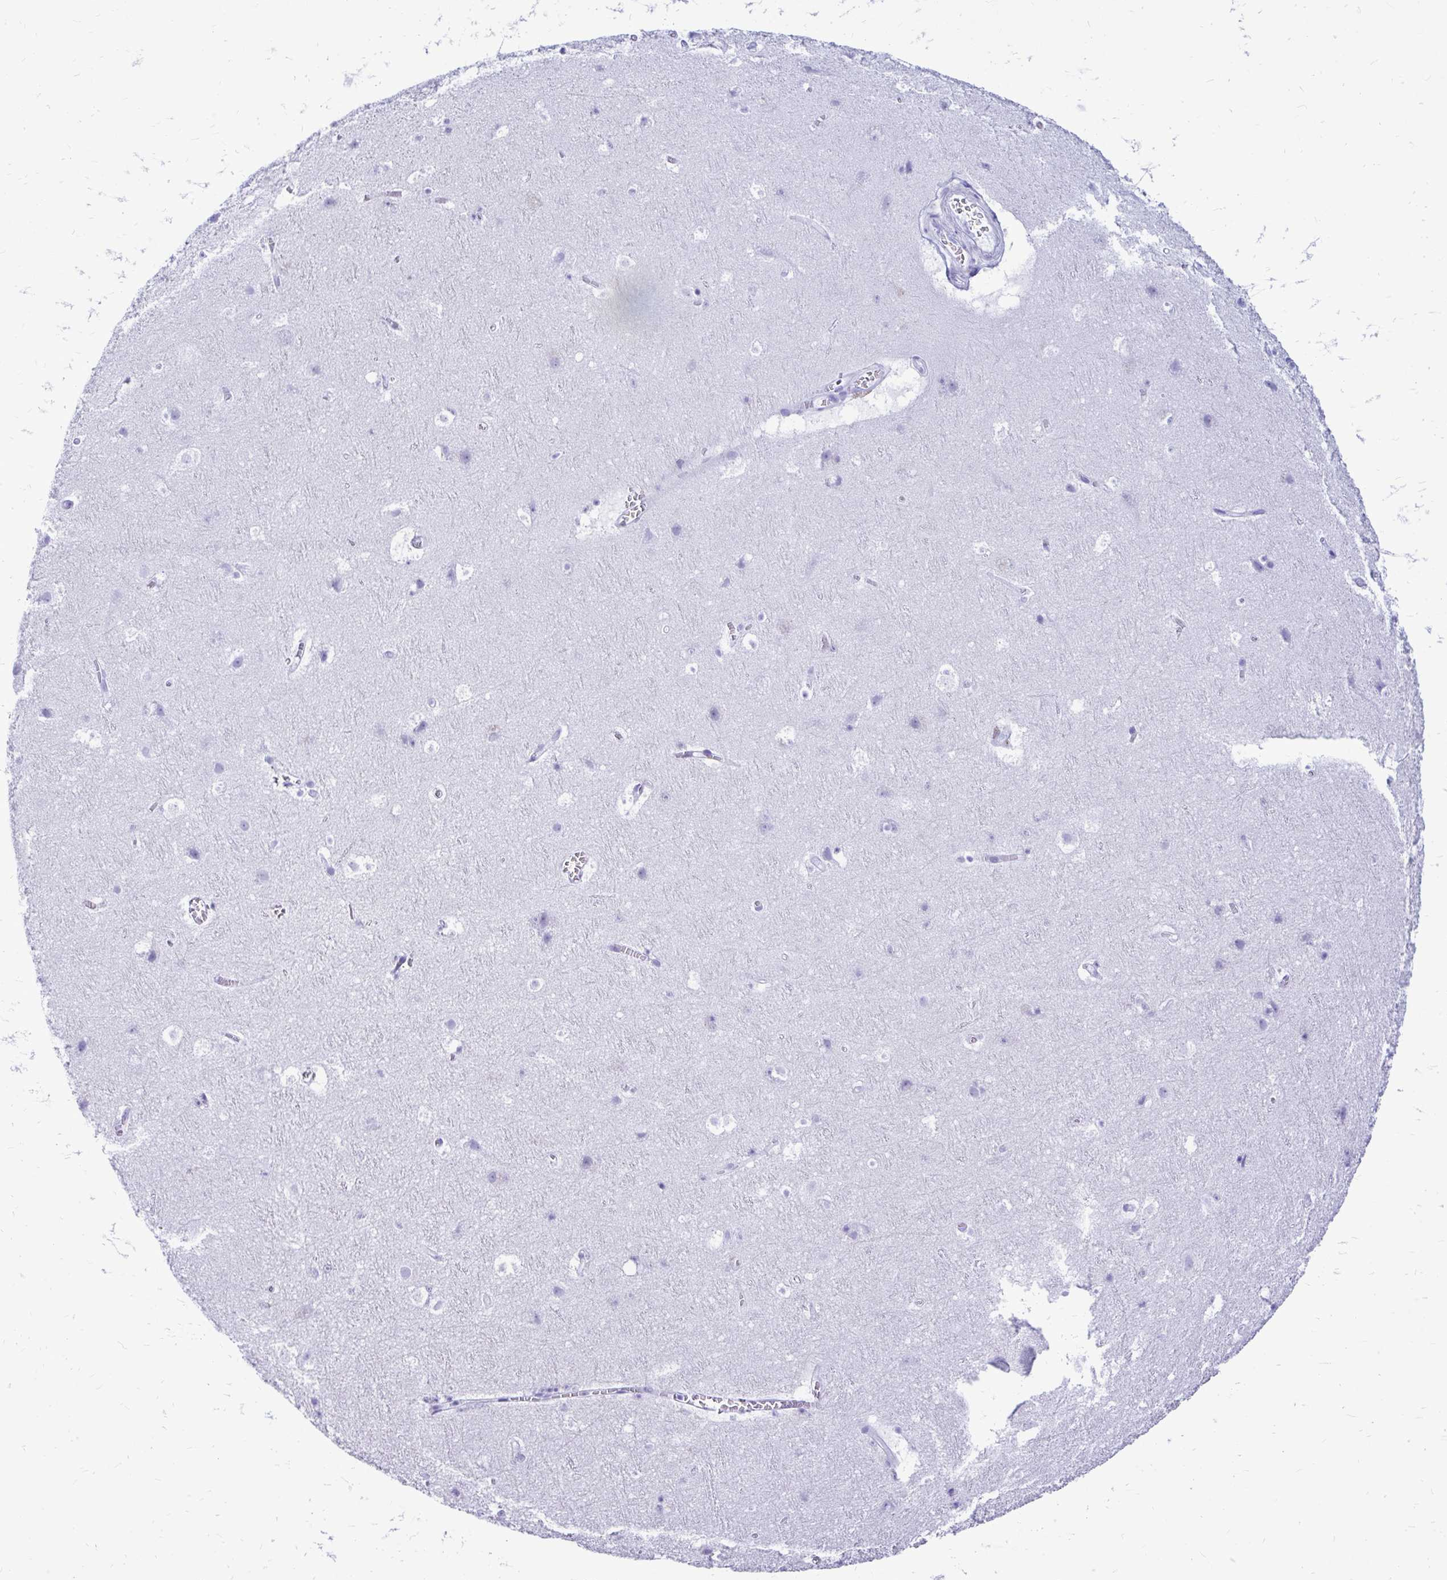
{"staining": {"intensity": "negative", "quantity": "none", "location": "none"}, "tissue": "cerebral cortex", "cell_type": "Endothelial cells", "image_type": "normal", "snomed": [{"axis": "morphology", "description": "Normal tissue, NOS"}, {"axis": "topography", "description": "Cerebral cortex"}], "caption": "Micrograph shows no significant protein staining in endothelial cells of benign cerebral cortex.", "gene": "OR10R2", "patient": {"sex": "female", "age": 42}}